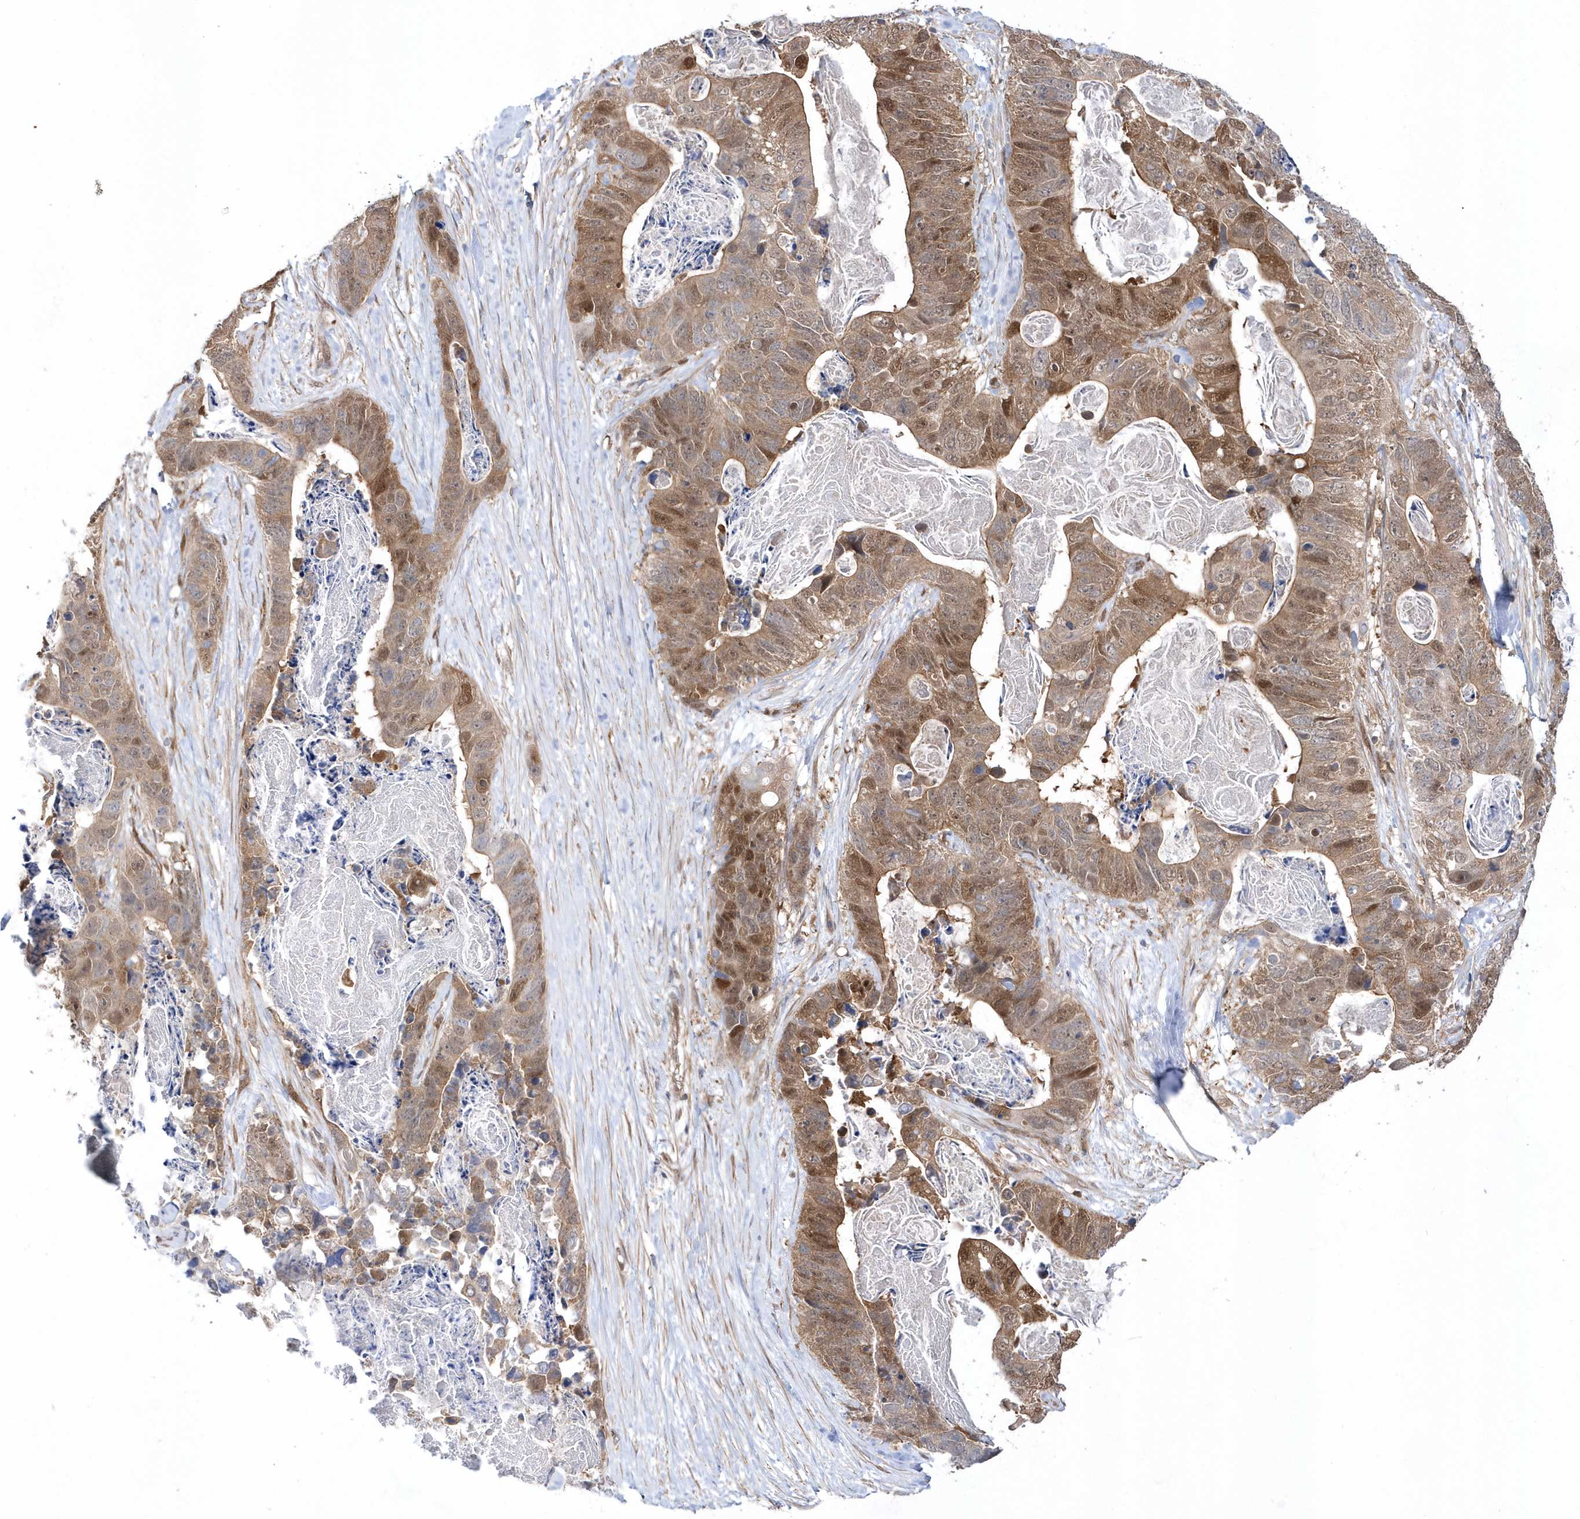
{"staining": {"intensity": "moderate", "quantity": ">75%", "location": "cytoplasmic/membranous,nuclear"}, "tissue": "stomach cancer", "cell_type": "Tumor cells", "image_type": "cancer", "snomed": [{"axis": "morphology", "description": "Adenocarcinoma, NOS"}, {"axis": "topography", "description": "Stomach"}], "caption": "This photomicrograph reveals IHC staining of stomach cancer (adenocarcinoma), with medium moderate cytoplasmic/membranous and nuclear staining in approximately >75% of tumor cells.", "gene": "BDH2", "patient": {"sex": "female", "age": 89}}